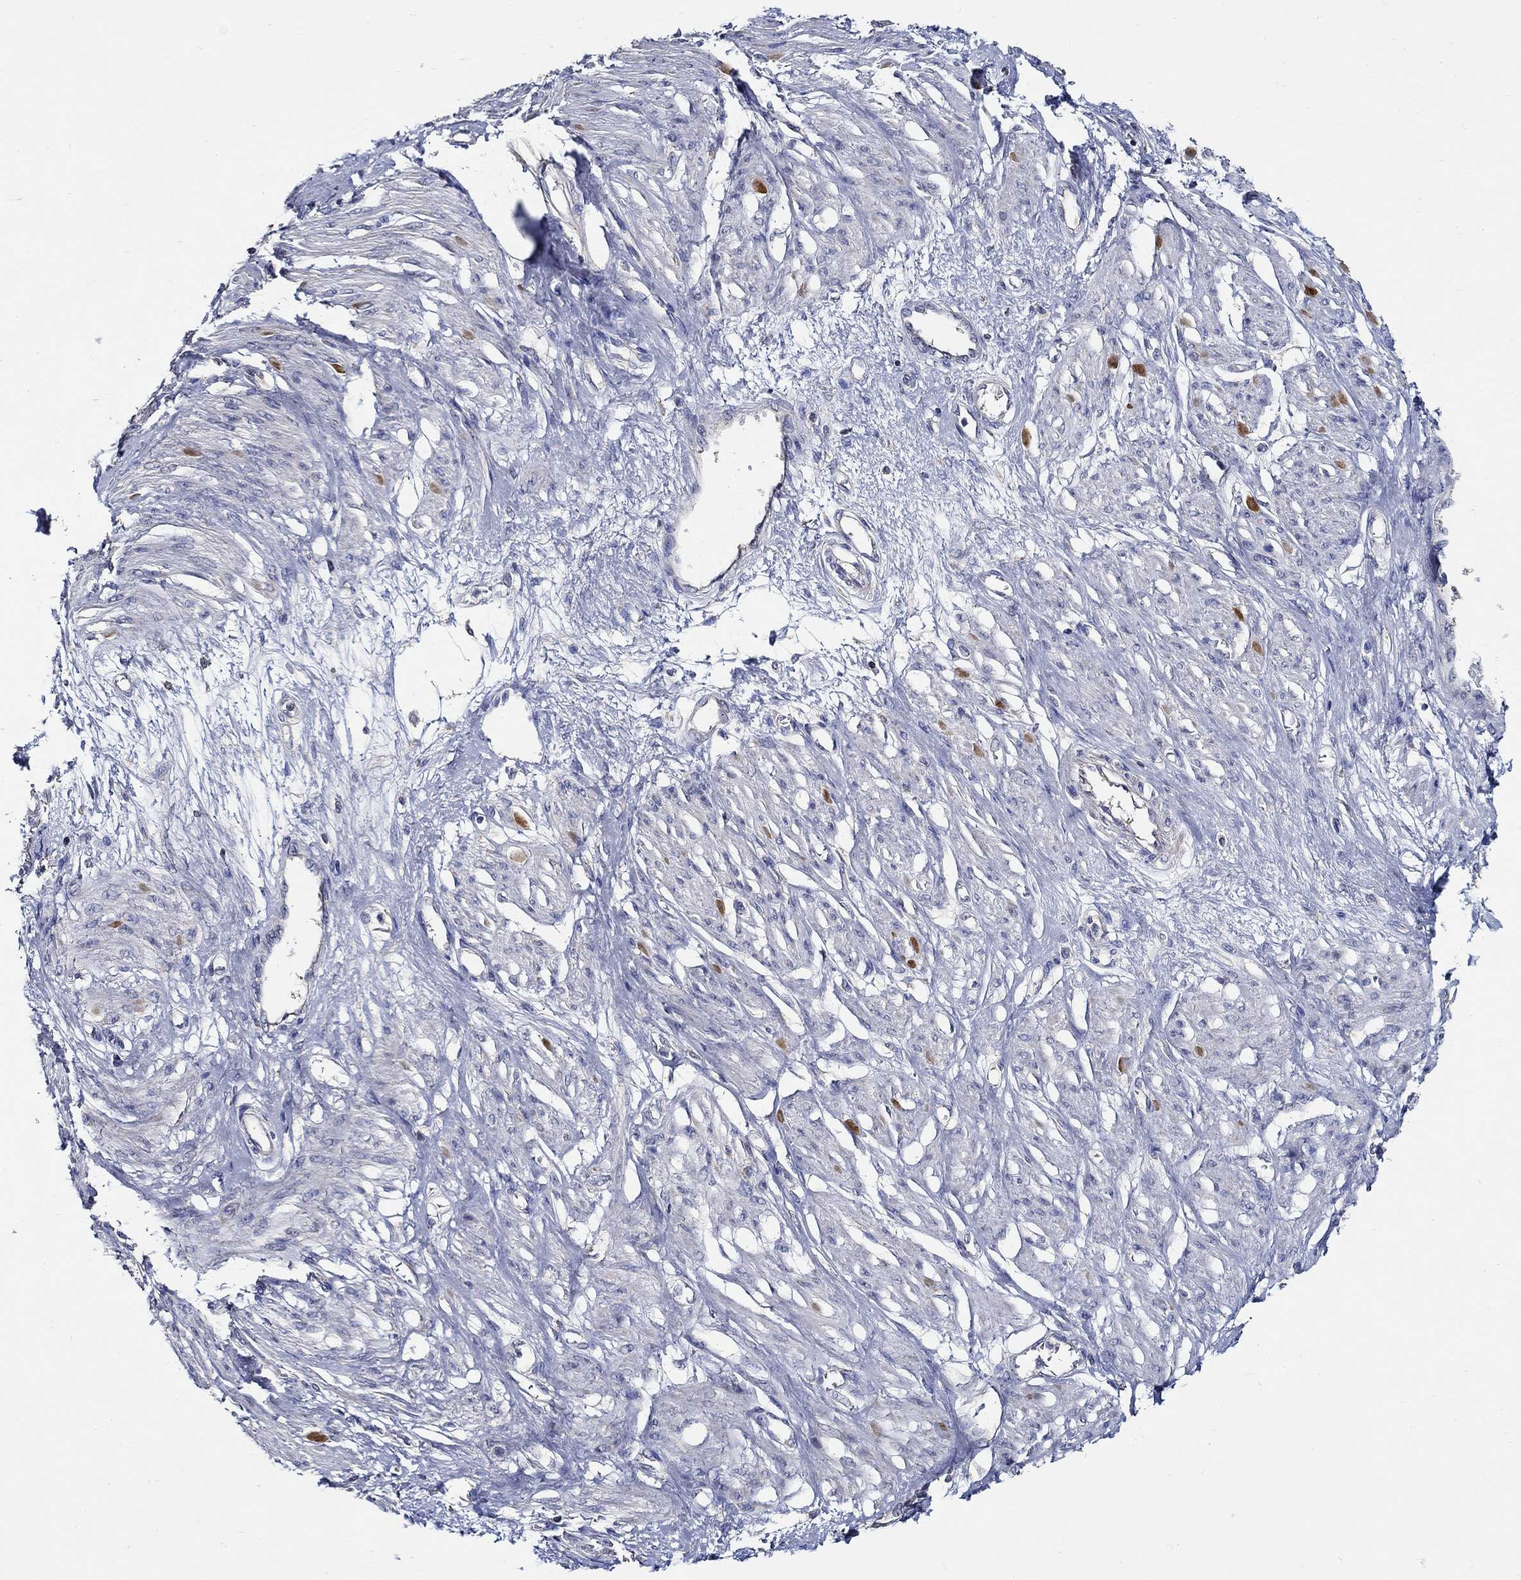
{"staining": {"intensity": "negative", "quantity": "none", "location": "none"}, "tissue": "smooth muscle", "cell_type": "Smooth muscle cells", "image_type": "normal", "snomed": [{"axis": "morphology", "description": "Normal tissue, NOS"}, {"axis": "topography", "description": "Smooth muscle"}, {"axis": "topography", "description": "Uterus"}], "caption": "Immunohistochemistry micrograph of benign smooth muscle: smooth muscle stained with DAB shows no significant protein expression in smooth muscle cells.", "gene": "WDR53", "patient": {"sex": "female", "age": 39}}